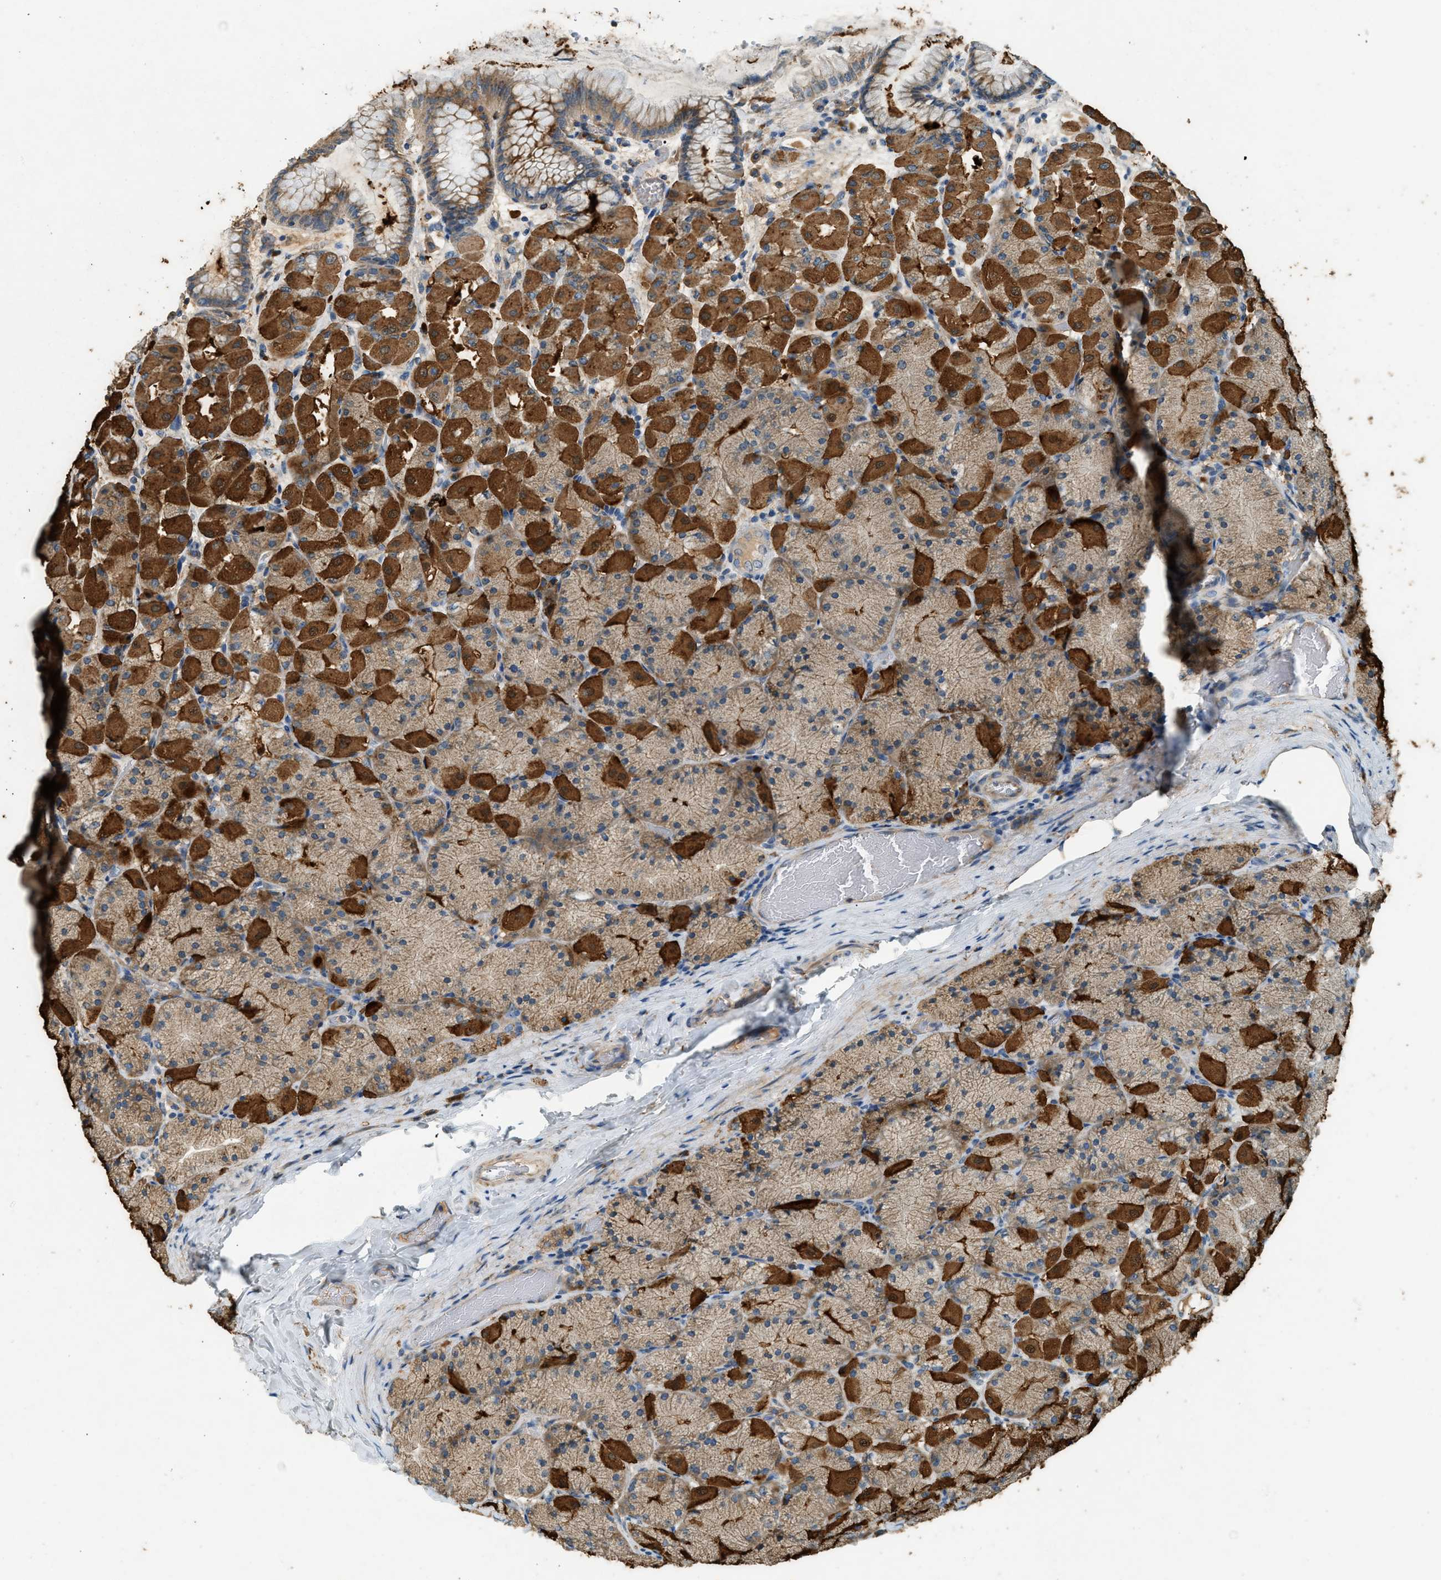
{"staining": {"intensity": "strong", "quantity": ">75%", "location": "cytoplasmic/membranous"}, "tissue": "stomach", "cell_type": "Glandular cells", "image_type": "normal", "snomed": [{"axis": "morphology", "description": "Normal tissue, NOS"}, {"axis": "topography", "description": "Stomach, upper"}], "caption": "Protein staining of benign stomach displays strong cytoplasmic/membranous staining in approximately >75% of glandular cells.", "gene": "CTSB", "patient": {"sex": "female", "age": 56}}